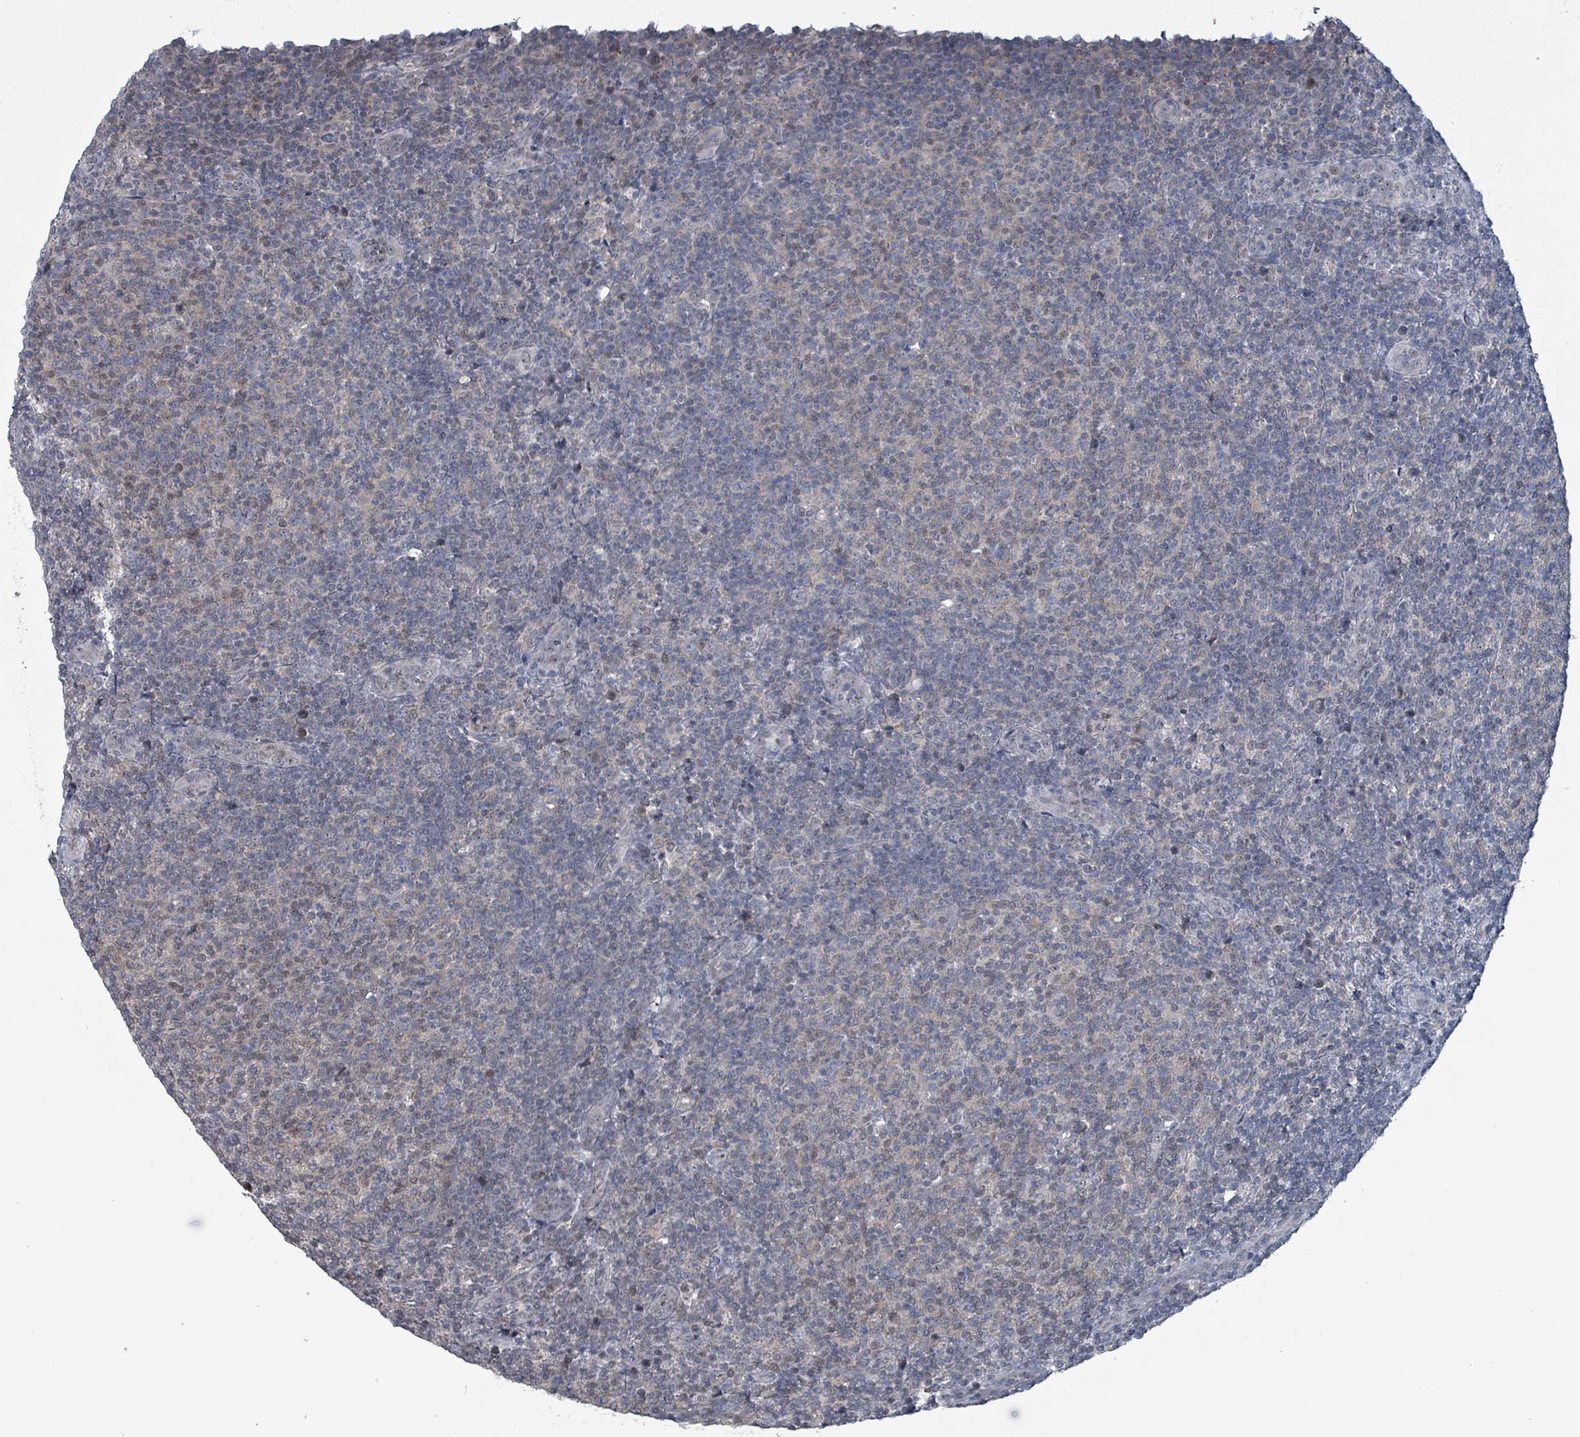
{"staining": {"intensity": "weak", "quantity": "<25%", "location": "nuclear"}, "tissue": "lymphoma", "cell_type": "Tumor cells", "image_type": "cancer", "snomed": [{"axis": "morphology", "description": "Malignant lymphoma, non-Hodgkin's type, Low grade"}, {"axis": "topography", "description": "Lymph node"}], "caption": "Micrograph shows no protein staining in tumor cells of malignant lymphoma, non-Hodgkin's type (low-grade) tissue.", "gene": "BIVM", "patient": {"sex": "male", "age": 66}}